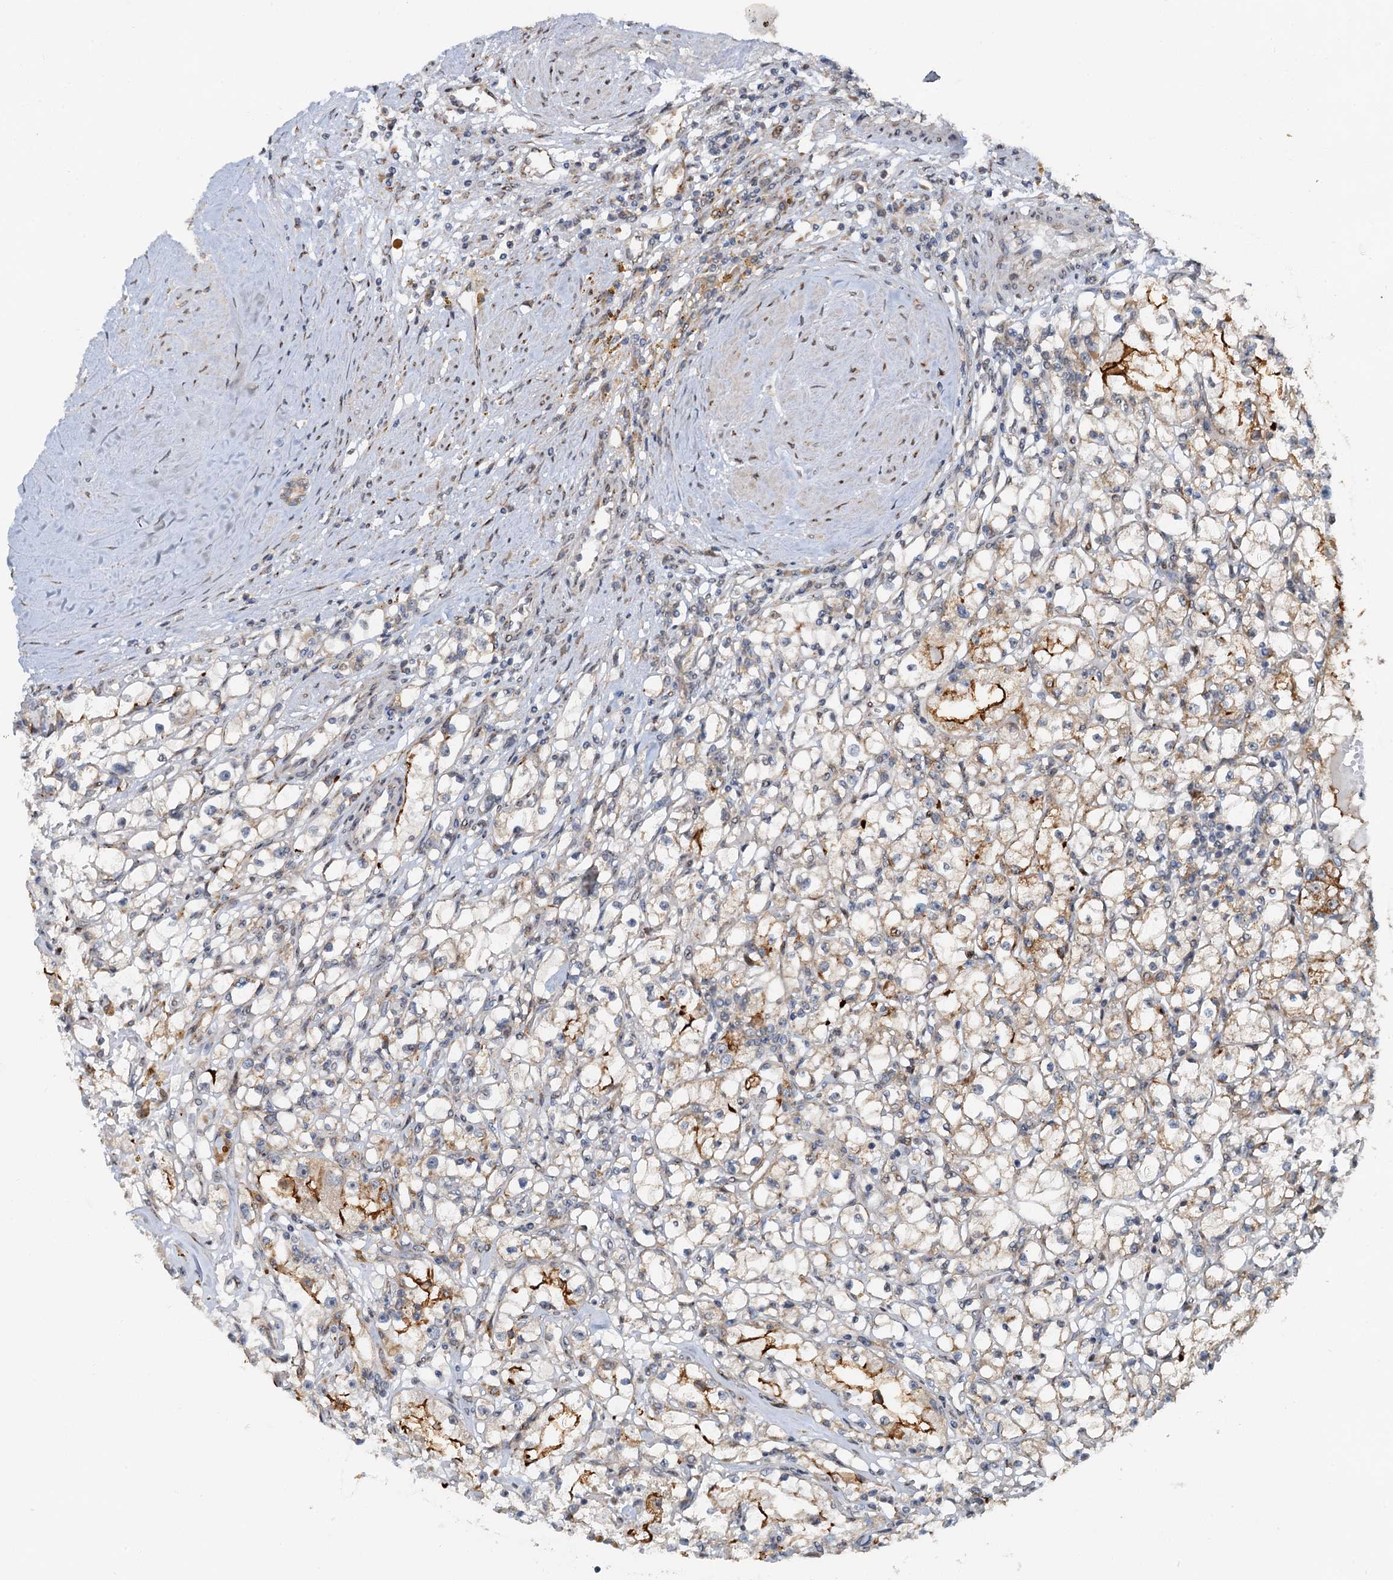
{"staining": {"intensity": "moderate", "quantity": "<25%", "location": "cytoplasmic/membranous"}, "tissue": "renal cancer", "cell_type": "Tumor cells", "image_type": "cancer", "snomed": [{"axis": "morphology", "description": "Adenocarcinoma, NOS"}, {"axis": "topography", "description": "Kidney"}], "caption": "Renal cancer stained with a protein marker exhibits moderate staining in tumor cells.", "gene": "CEP68", "patient": {"sex": "male", "age": 56}}